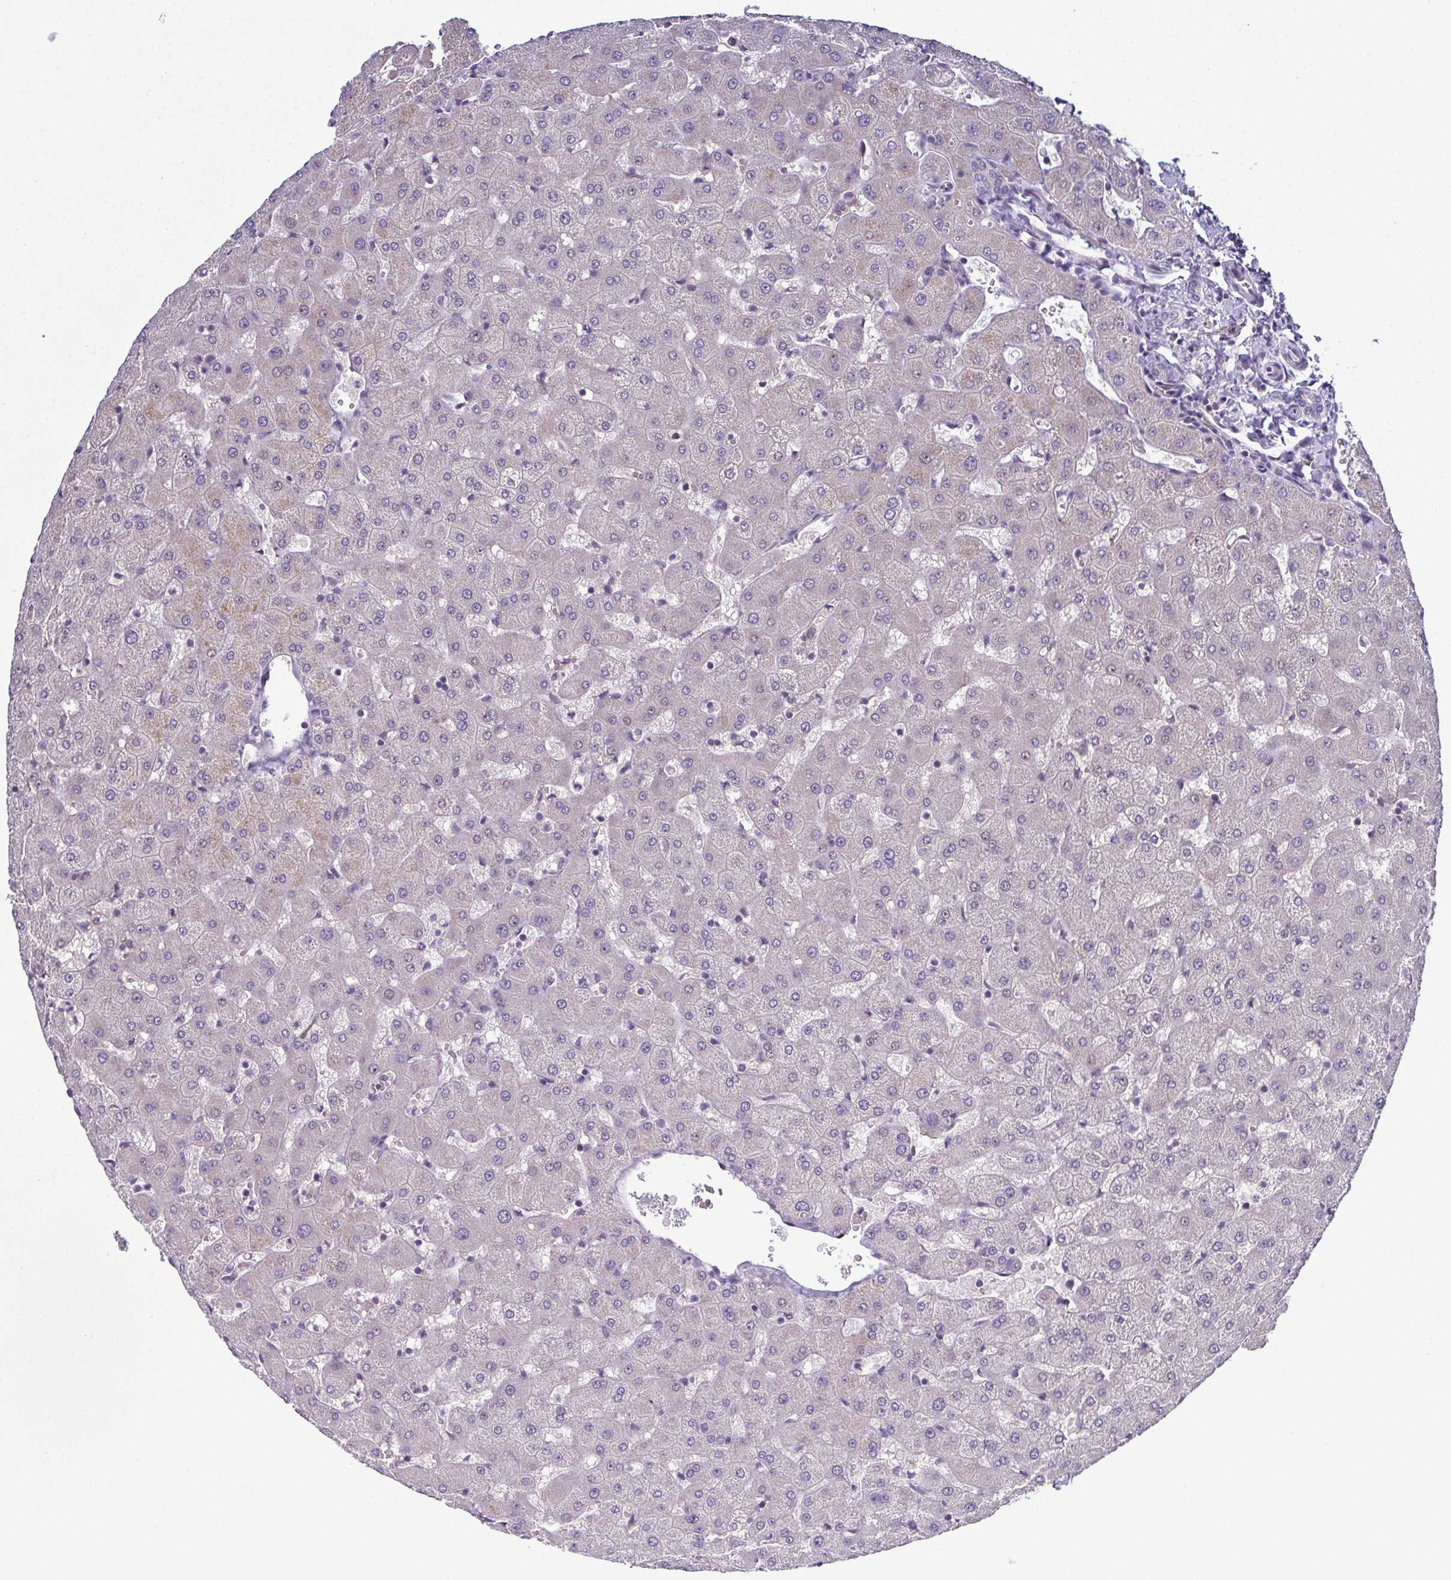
{"staining": {"intensity": "negative", "quantity": "none", "location": "none"}, "tissue": "liver", "cell_type": "Cholangiocytes", "image_type": "normal", "snomed": [{"axis": "morphology", "description": "Normal tissue, NOS"}, {"axis": "topography", "description": "Liver"}], "caption": "Immunohistochemical staining of benign liver demonstrates no significant expression in cholangiocytes.", "gene": "ODF1", "patient": {"sex": "female", "age": 63}}